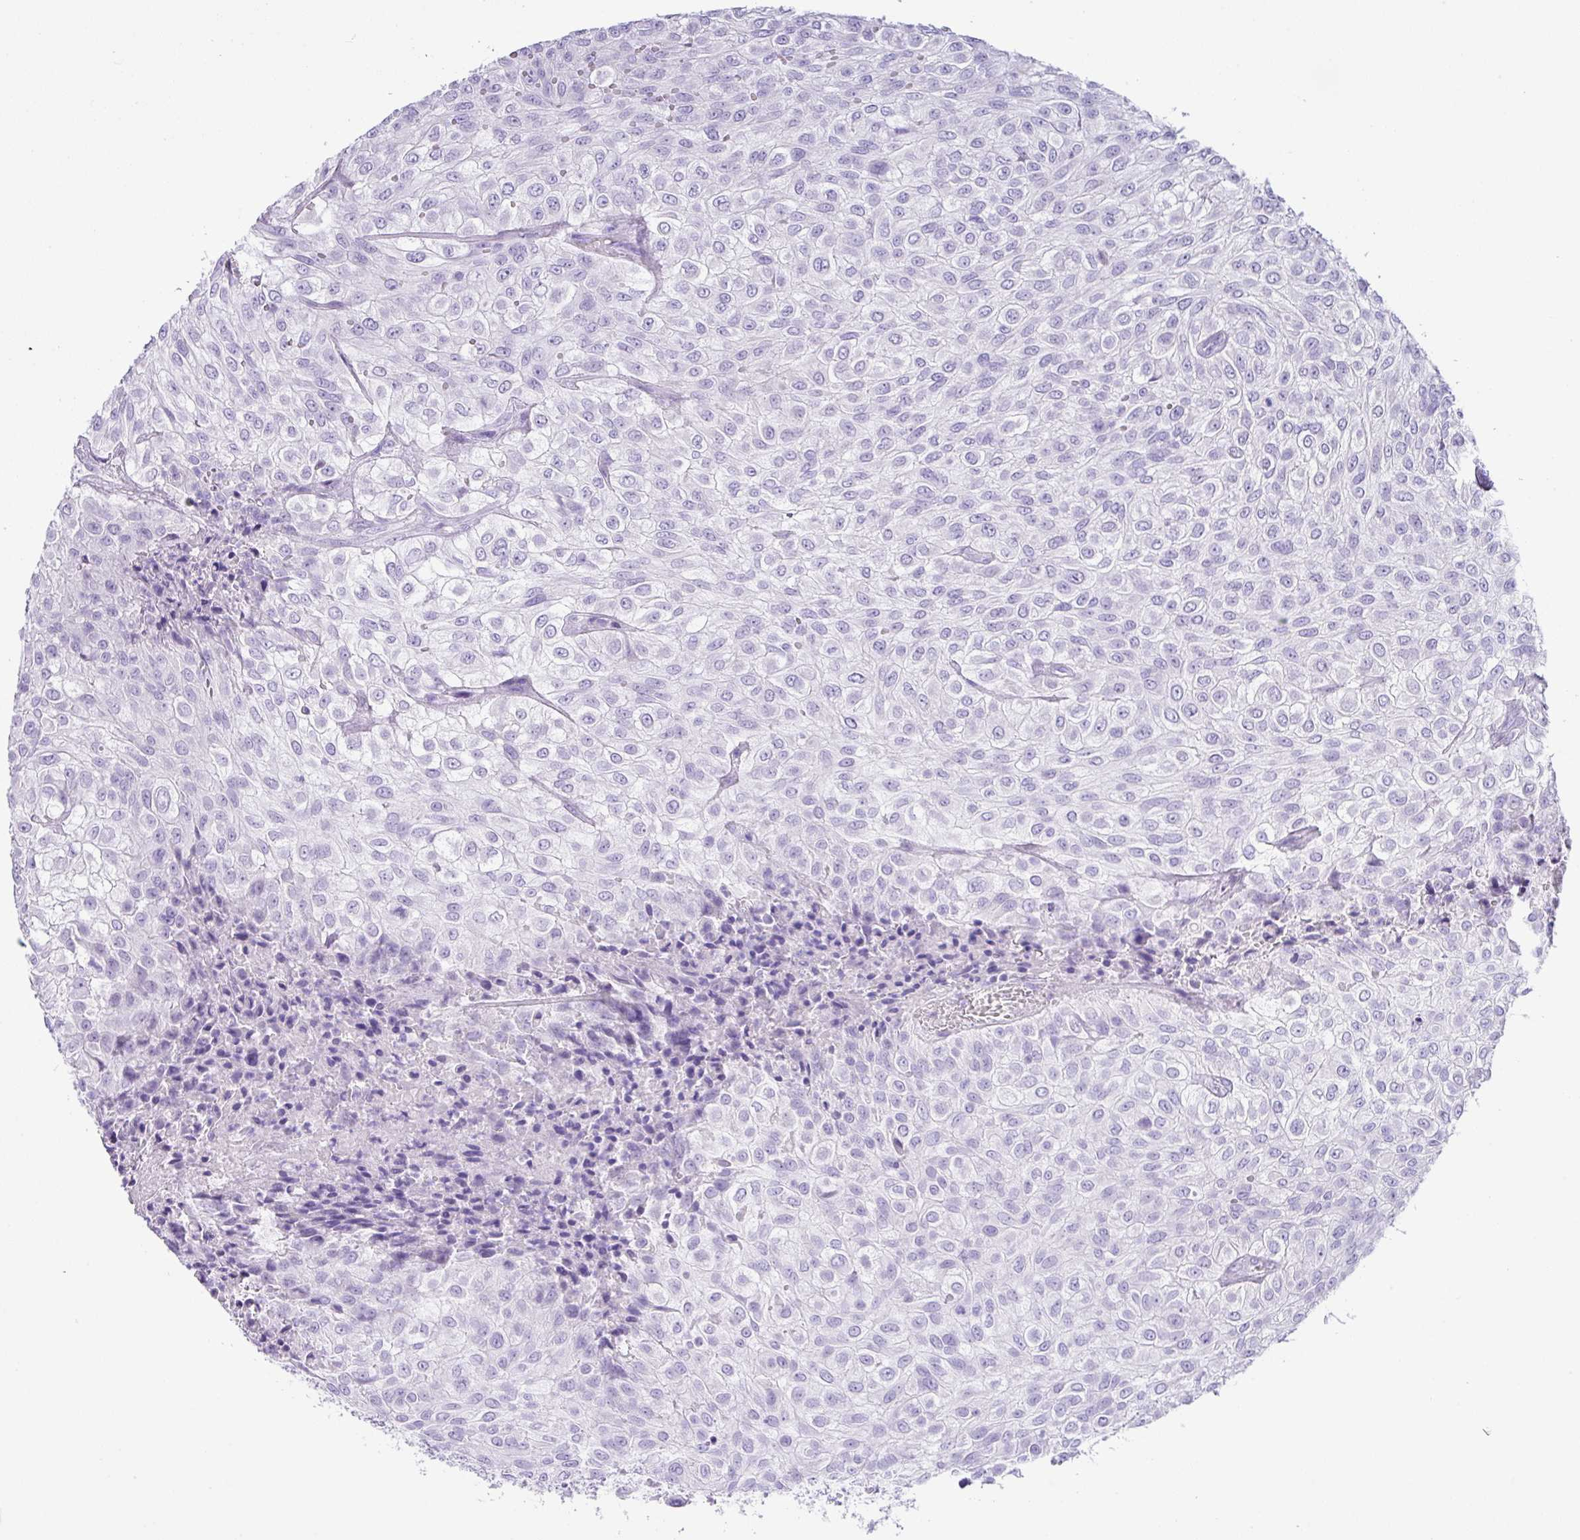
{"staining": {"intensity": "negative", "quantity": "none", "location": "none"}, "tissue": "urothelial cancer", "cell_type": "Tumor cells", "image_type": "cancer", "snomed": [{"axis": "morphology", "description": "Urothelial carcinoma, High grade"}, {"axis": "topography", "description": "Urinary bladder"}], "caption": "Immunohistochemistry (IHC) of human urothelial cancer demonstrates no staining in tumor cells. (Immunohistochemistry (IHC), brightfield microscopy, high magnification).", "gene": "ZG16", "patient": {"sex": "male", "age": 56}}